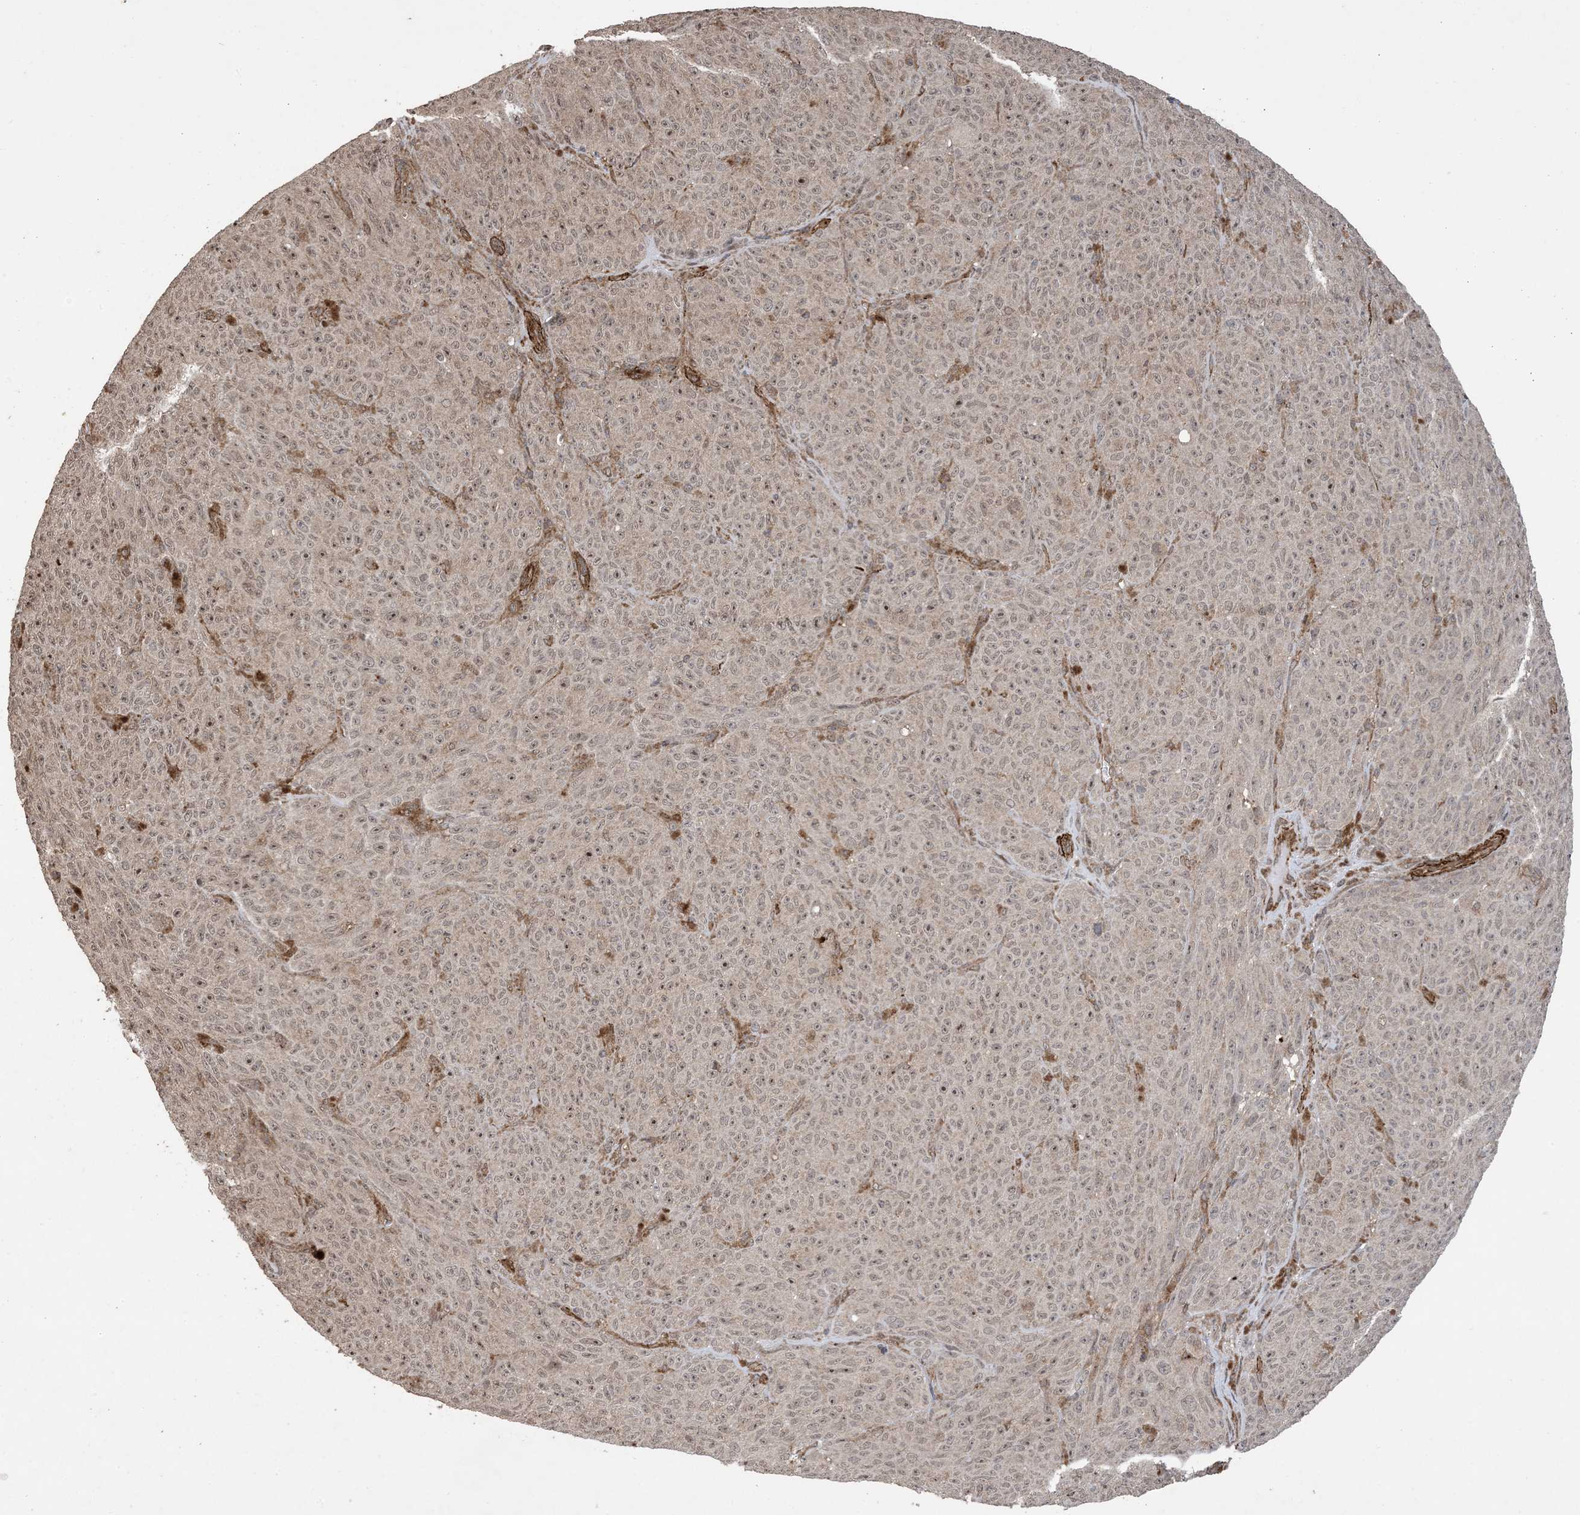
{"staining": {"intensity": "weak", "quantity": "<25%", "location": "nuclear"}, "tissue": "melanoma", "cell_type": "Tumor cells", "image_type": "cancer", "snomed": [{"axis": "morphology", "description": "Malignant melanoma, NOS"}, {"axis": "topography", "description": "Skin"}], "caption": "Human melanoma stained for a protein using IHC displays no staining in tumor cells.", "gene": "ZNF511", "patient": {"sex": "female", "age": 82}}